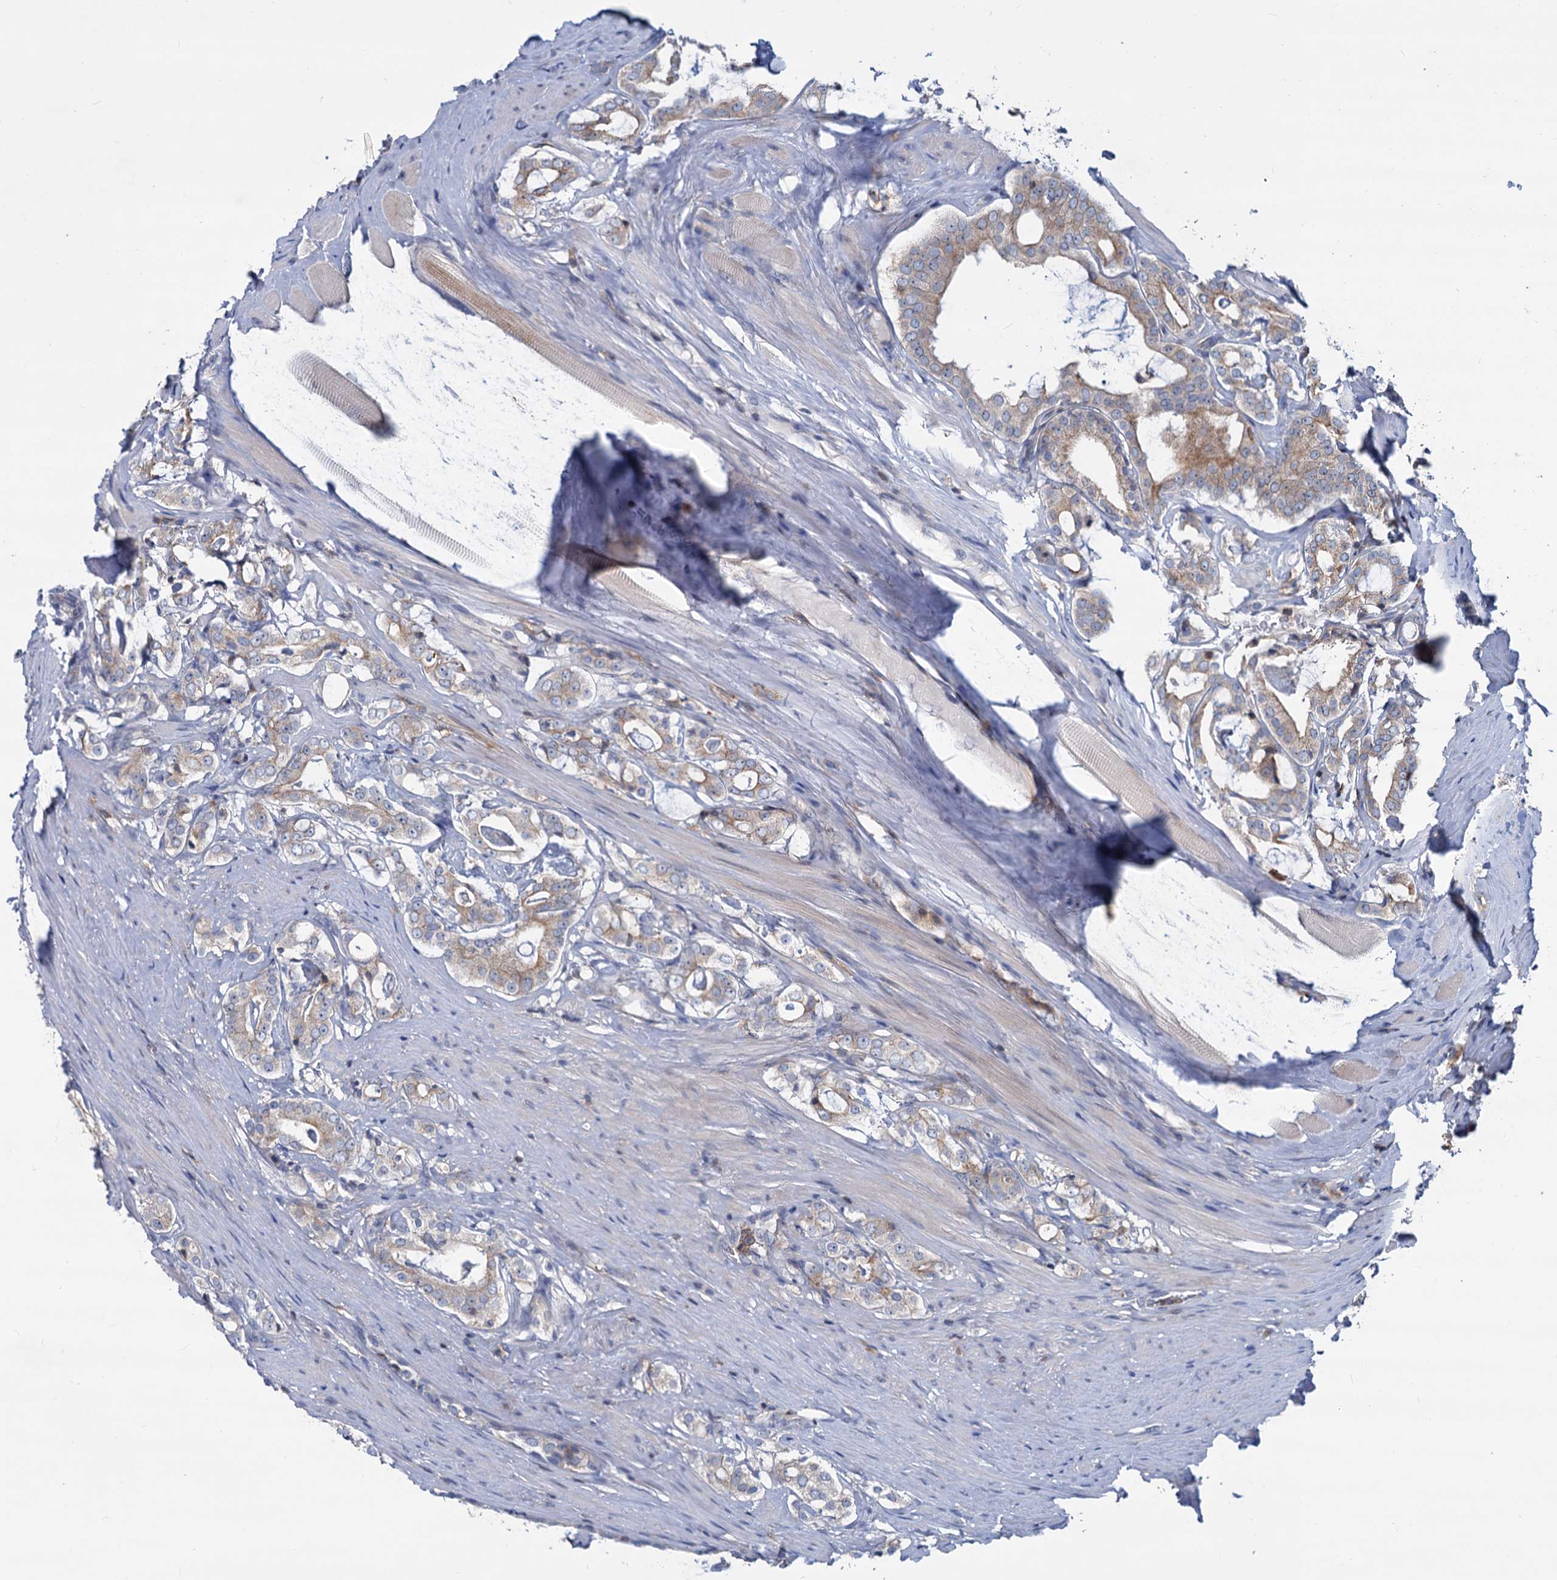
{"staining": {"intensity": "weak", "quantity": "25%-75%", "location": "cytoplasmic/membranous"}, "tissue": "prostate cancer", "cell_type": "Tumor cells", "image_type": "cancer", "snomed": [{"axis": "morphology", "description": "Adenocarcinoma, High grade"}, {"axis": "topography", "description": "Prostate"}], "caption": "Protein analysis of adenocarcinoma (high-grade) (prostate) tissue demonstrates weak cytoplasmic/membranous positivity in approximately 25%-75% of tumor cells.", "gene": "LRCH4", "patient": {"sex": "male", "age": 63}}